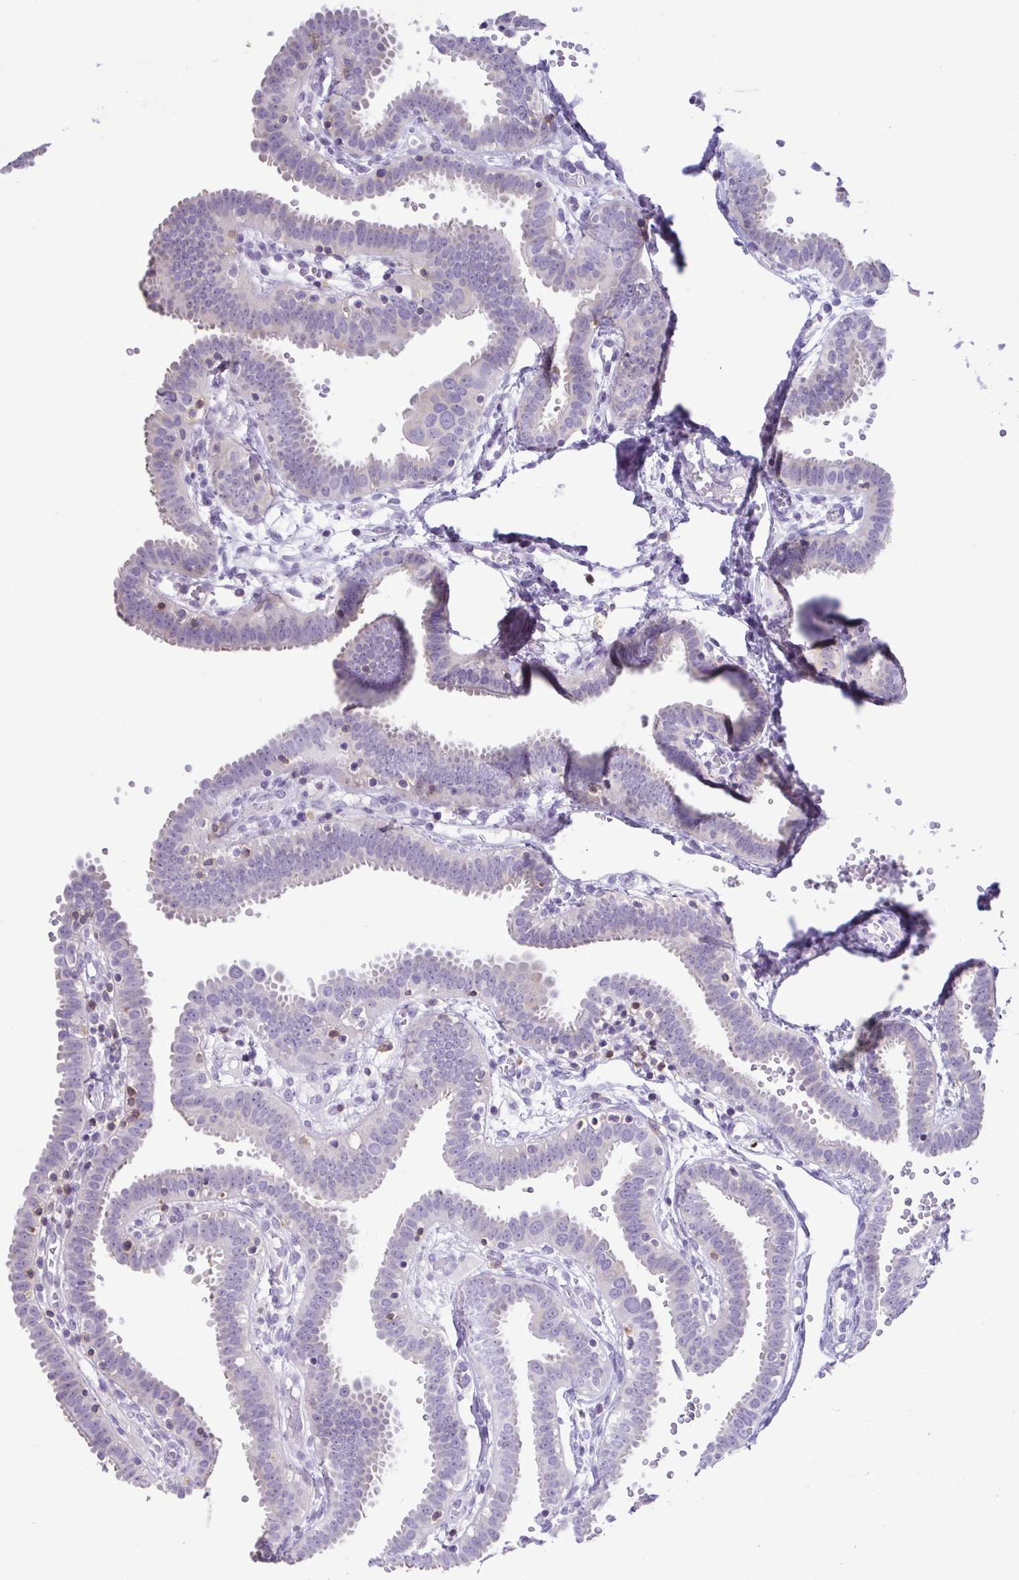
{"staining": {"intensity": "negative", "quantity": "none", "location": "none"}, "tissue": "fallopian tube", "cell_type": "Glandular cells", "image_type": "normal", "snomed": [{"axis": "morphology", "description": "Normal tissue, NOS"}, {"axis": "topography", "description": "Fallopian tube"}], "caption": "Immunohistochemistry (IHC) photomicrograph of normal human fallopian tube stained for a protein (brown), which displays no staining in glandular cells.", "gene": "PGLYRP1", "patient": {"sex": "female", "age": 37}}